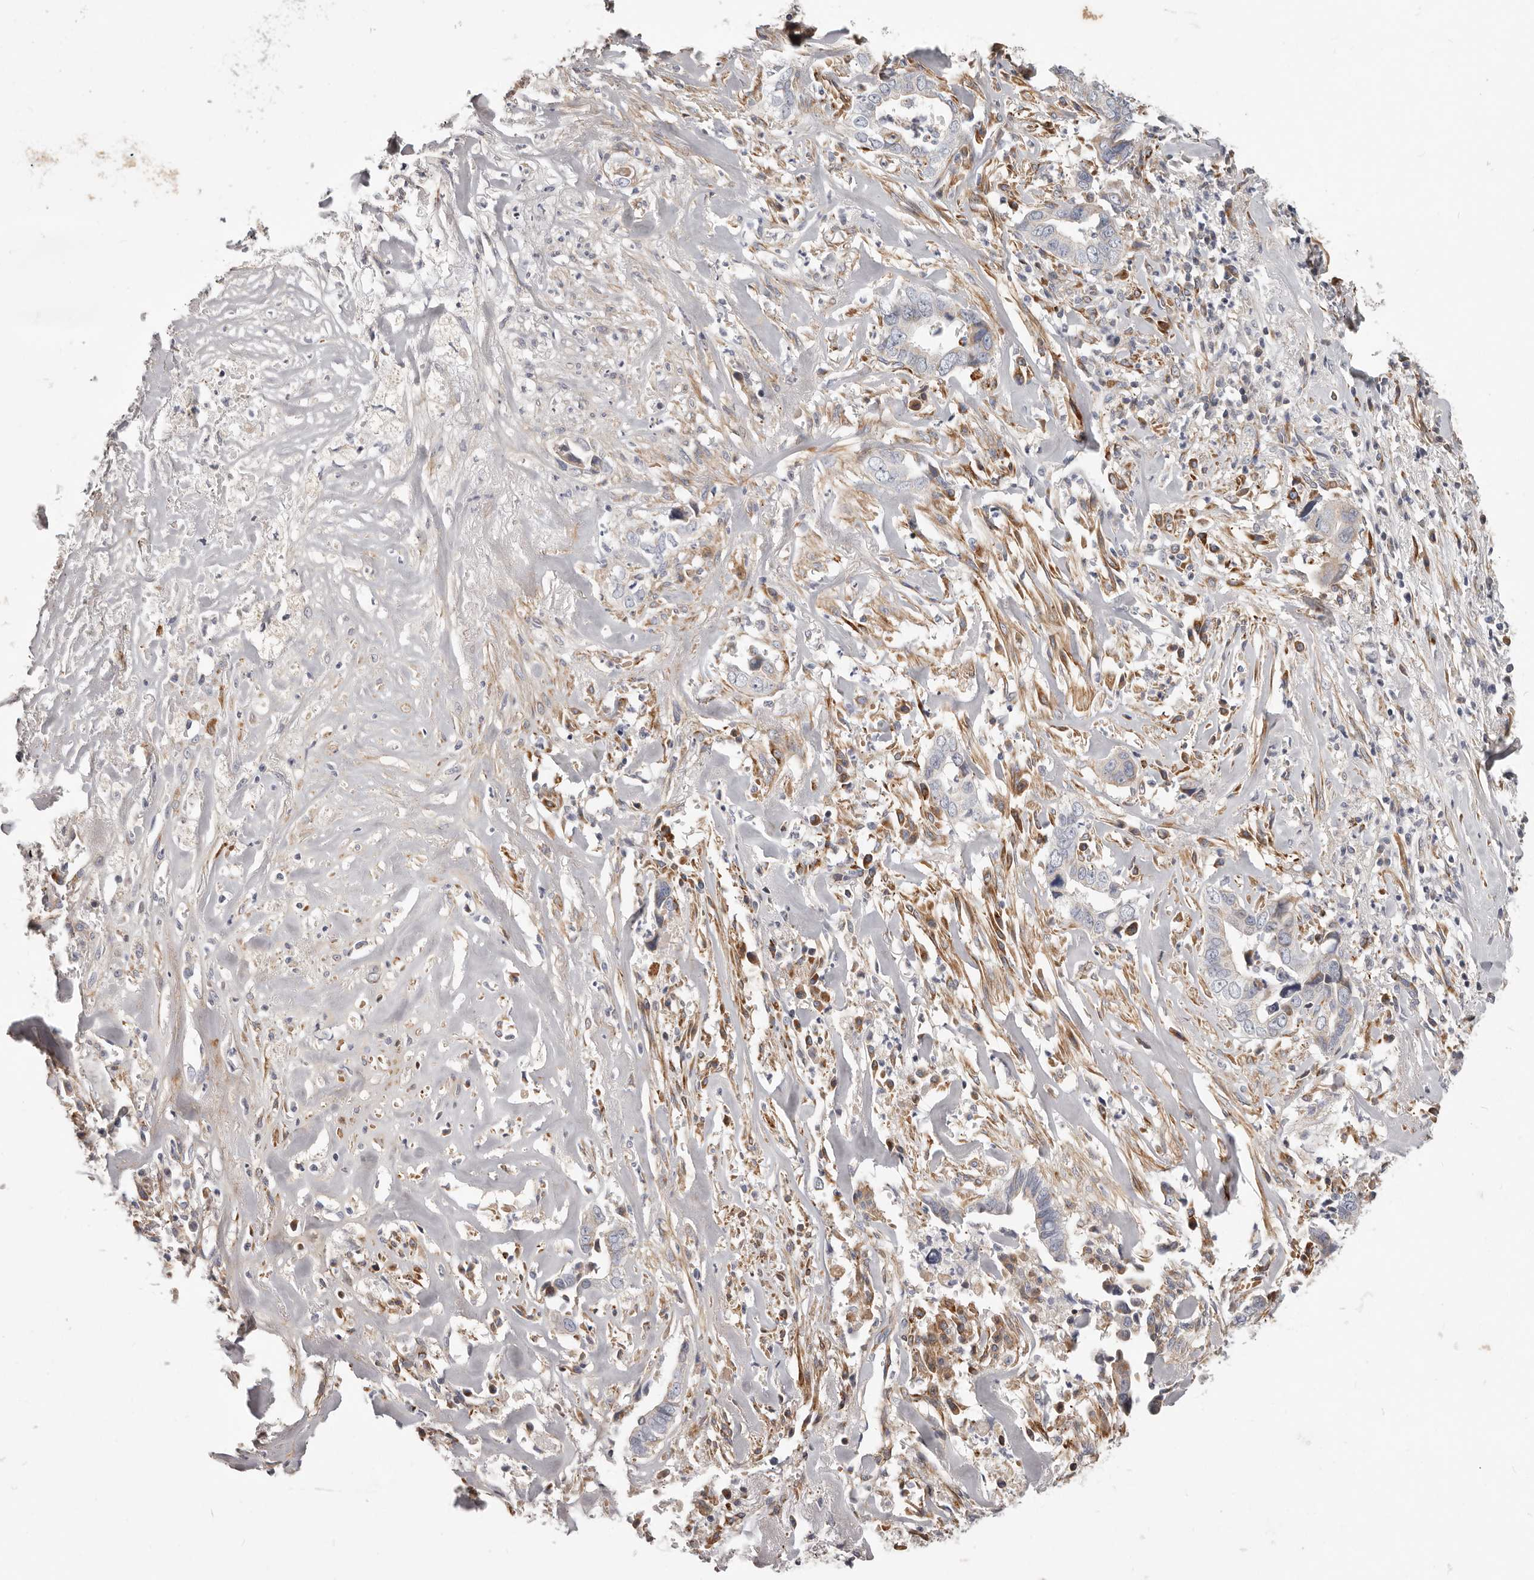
{"staining": {"intensity": "negative", "quantity": "none", "location": "none"}, "tissue": "liver cancer", "cell_type": "Tumor cells", "image_type": "cancer", "snomed": [{"axis": "morphology", "description": "Cholangiocarcinoma"}, {"axis": "topography", "description": "Liver"}], "caption": "Immunohistochemistry of cholangiocarcinoma (liver) reveals no expression in tumor cells.", "gene": "MRPS10", "patient": {"sex": "female", "age": 79}}